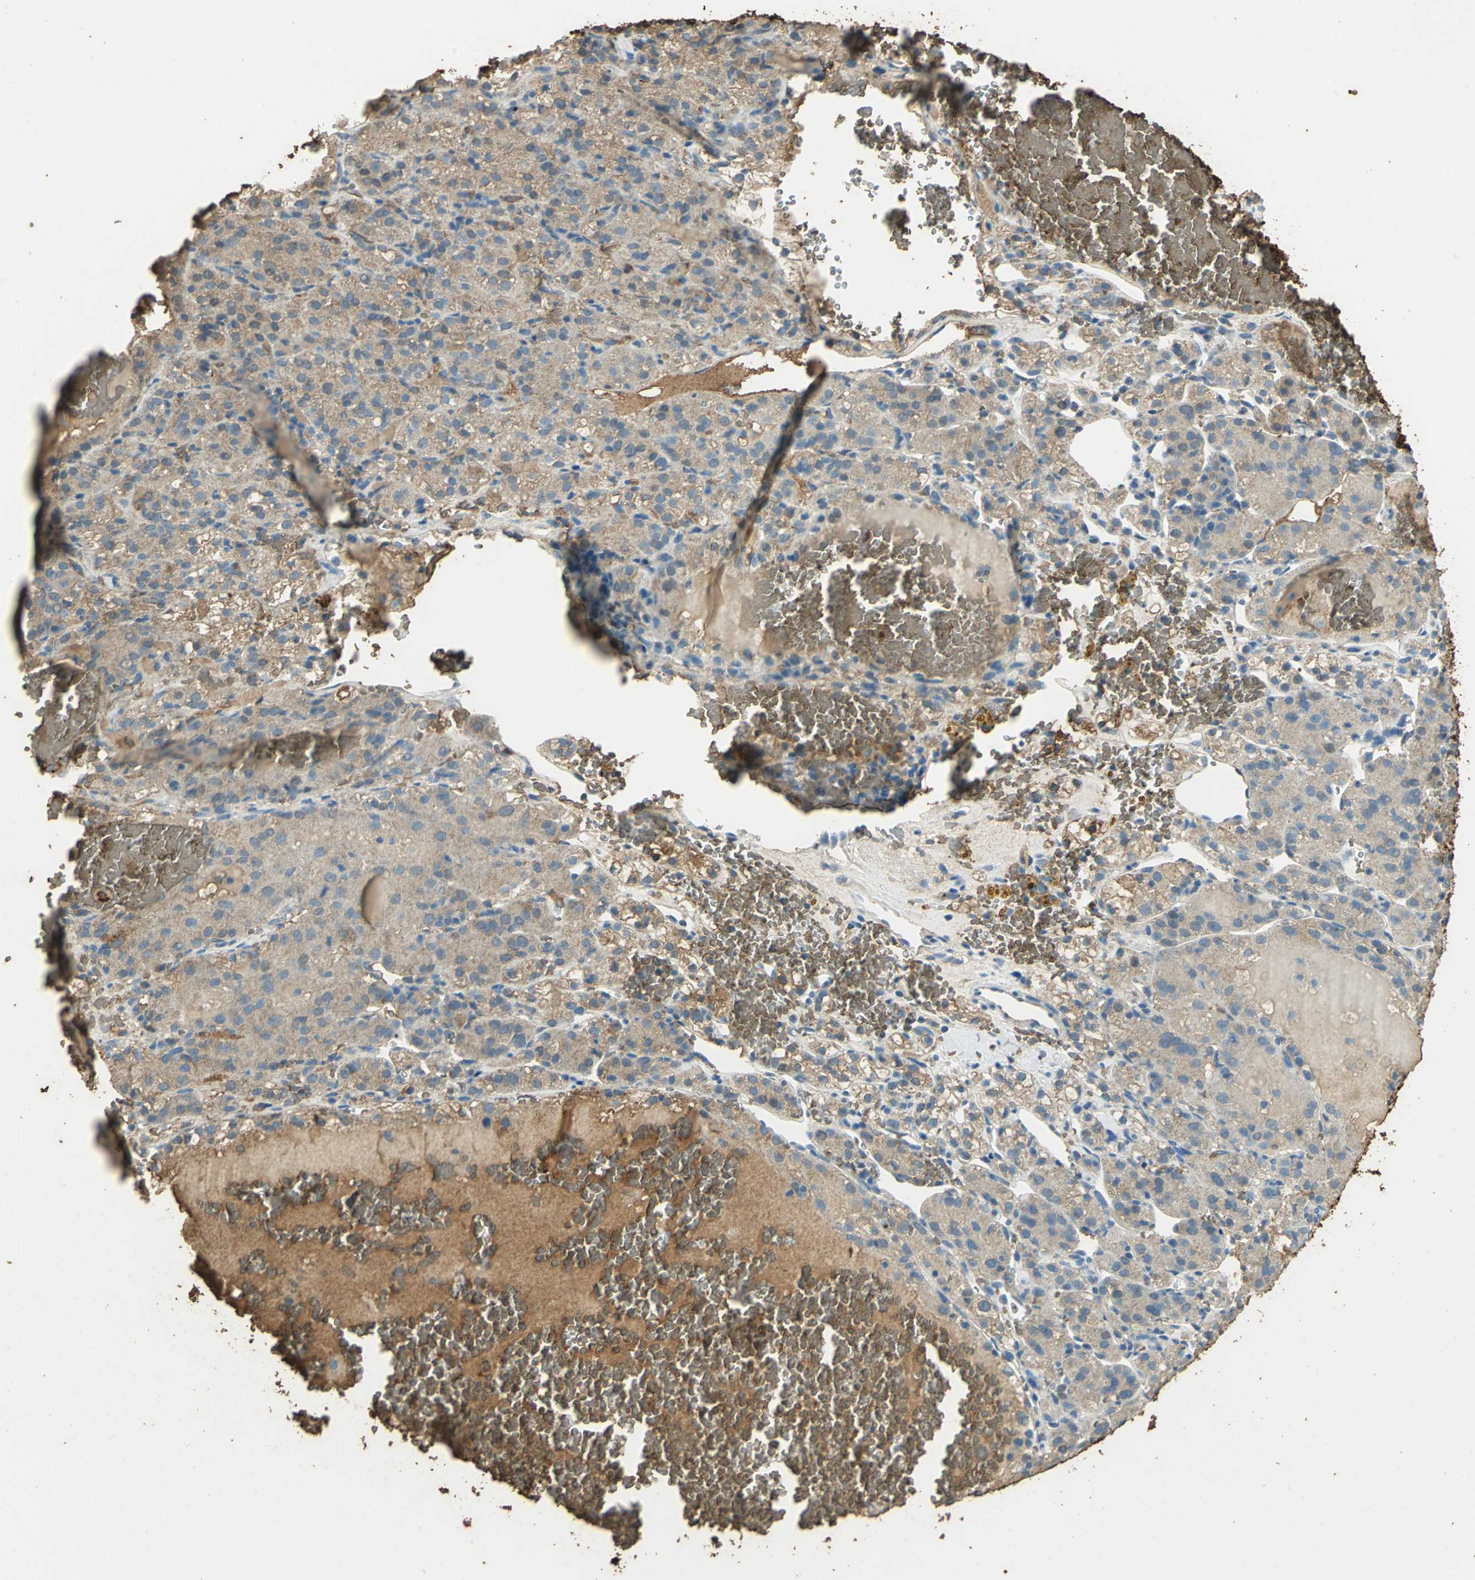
{"staining": {"intensity": "moderate", "quantity": ">75%", "location": "cytoplasmic/membranous"}, "tissue": "renal cancer", "cell_type": "Tumor cells", "image_type": "cancer", "snomed": [{"axis": "morphology", "description": "Normal tissue, NOS"}, {"axis": "morphology", "description": "Adenocarcinoma, NOS"}, {"axis": "topography", "description": "Kidney"}], "caption": "There is medium levels of moderate cytoplasmic/membranous positivity in tumor cells of renal cancer, as demonstrated by immunohistochemical staining (brown color).", "gene": "TRAPPC2", "patient": {"sex": "male", "age": 61}}